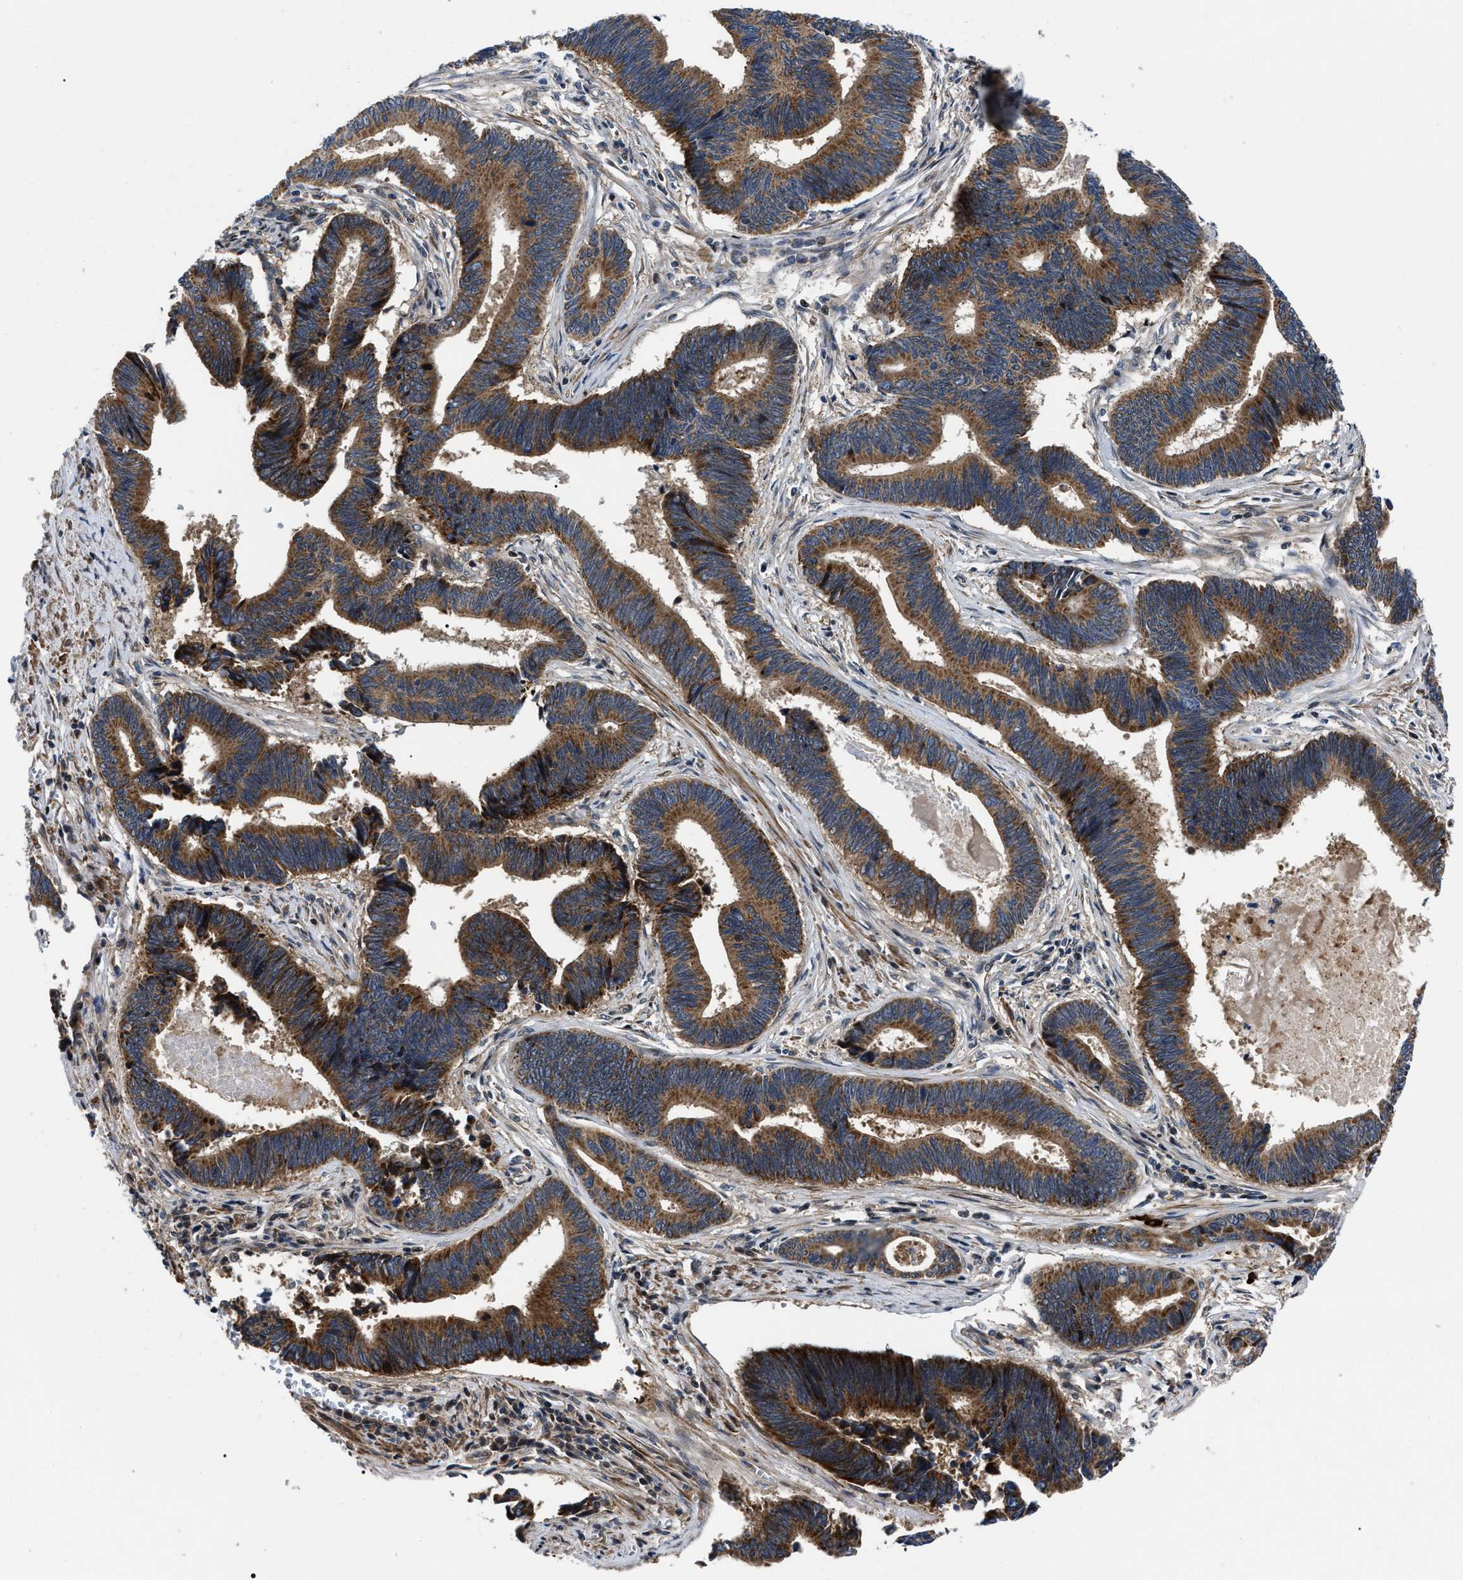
{"staining": {"intensity": "strong", "quantity": ">75%", "location": "cytoplasmic/membranous"}, "tissue": "pancreatic cancer", "cell_type": "Tumor cells", "image_type": "cancer", "snomed": [{"axis": "morphology", "description": "Adenocarcinoma, NOS"}, {"axis": "topography", "description": "Pancreas"}], "caption": "DAB (3,3'-diaminobenzidine) immunohistochemical staining of human adenocarcinoma (pancreatic) exhibits strong cytoplasmic/membranous protein positivity in approximately >75% of tumor cells. (DAB = brown stain, brightfield microscopy at high magnification).", "gene": "PPWD1", "patient": {"sex": "female", "age": 70}}